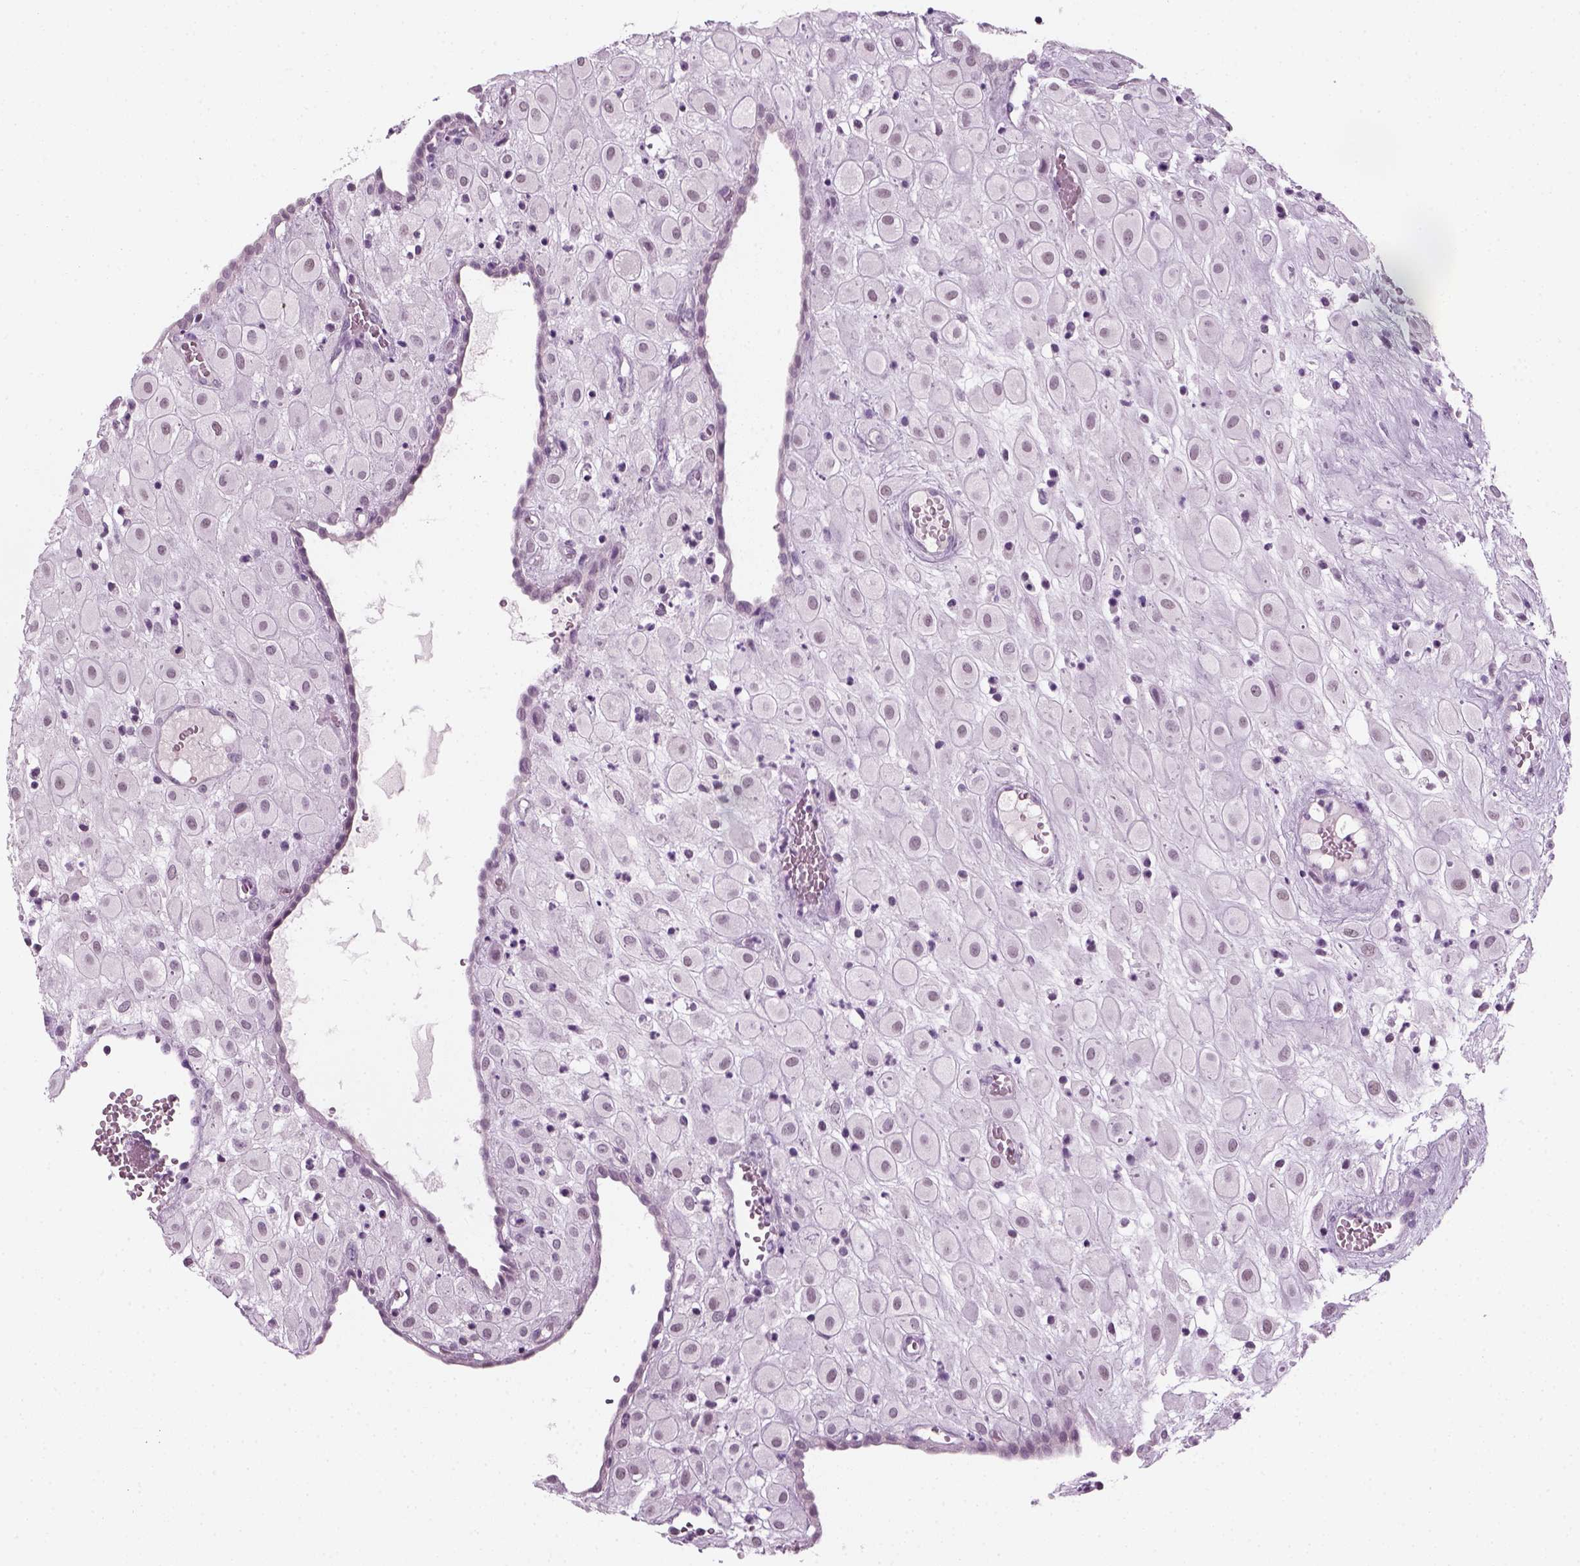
{"staining": {"intensity": "negative", "quantity": "none", "location": "none"}, "tissue": "placenta", "cell_type": "Decidual cells", "image_type": "normal", "snomed": [{"axis": "morphology", "description": "Normal tissue, NOS"}, {"axis": "topography", "description": "Placenta"}], "caption": "Immunohistochemistry (IHC) of normal human placenta shows no positivity in decidual cells.", "gene": "KRT75", "patient": {"sex": "female", "age": 24}}